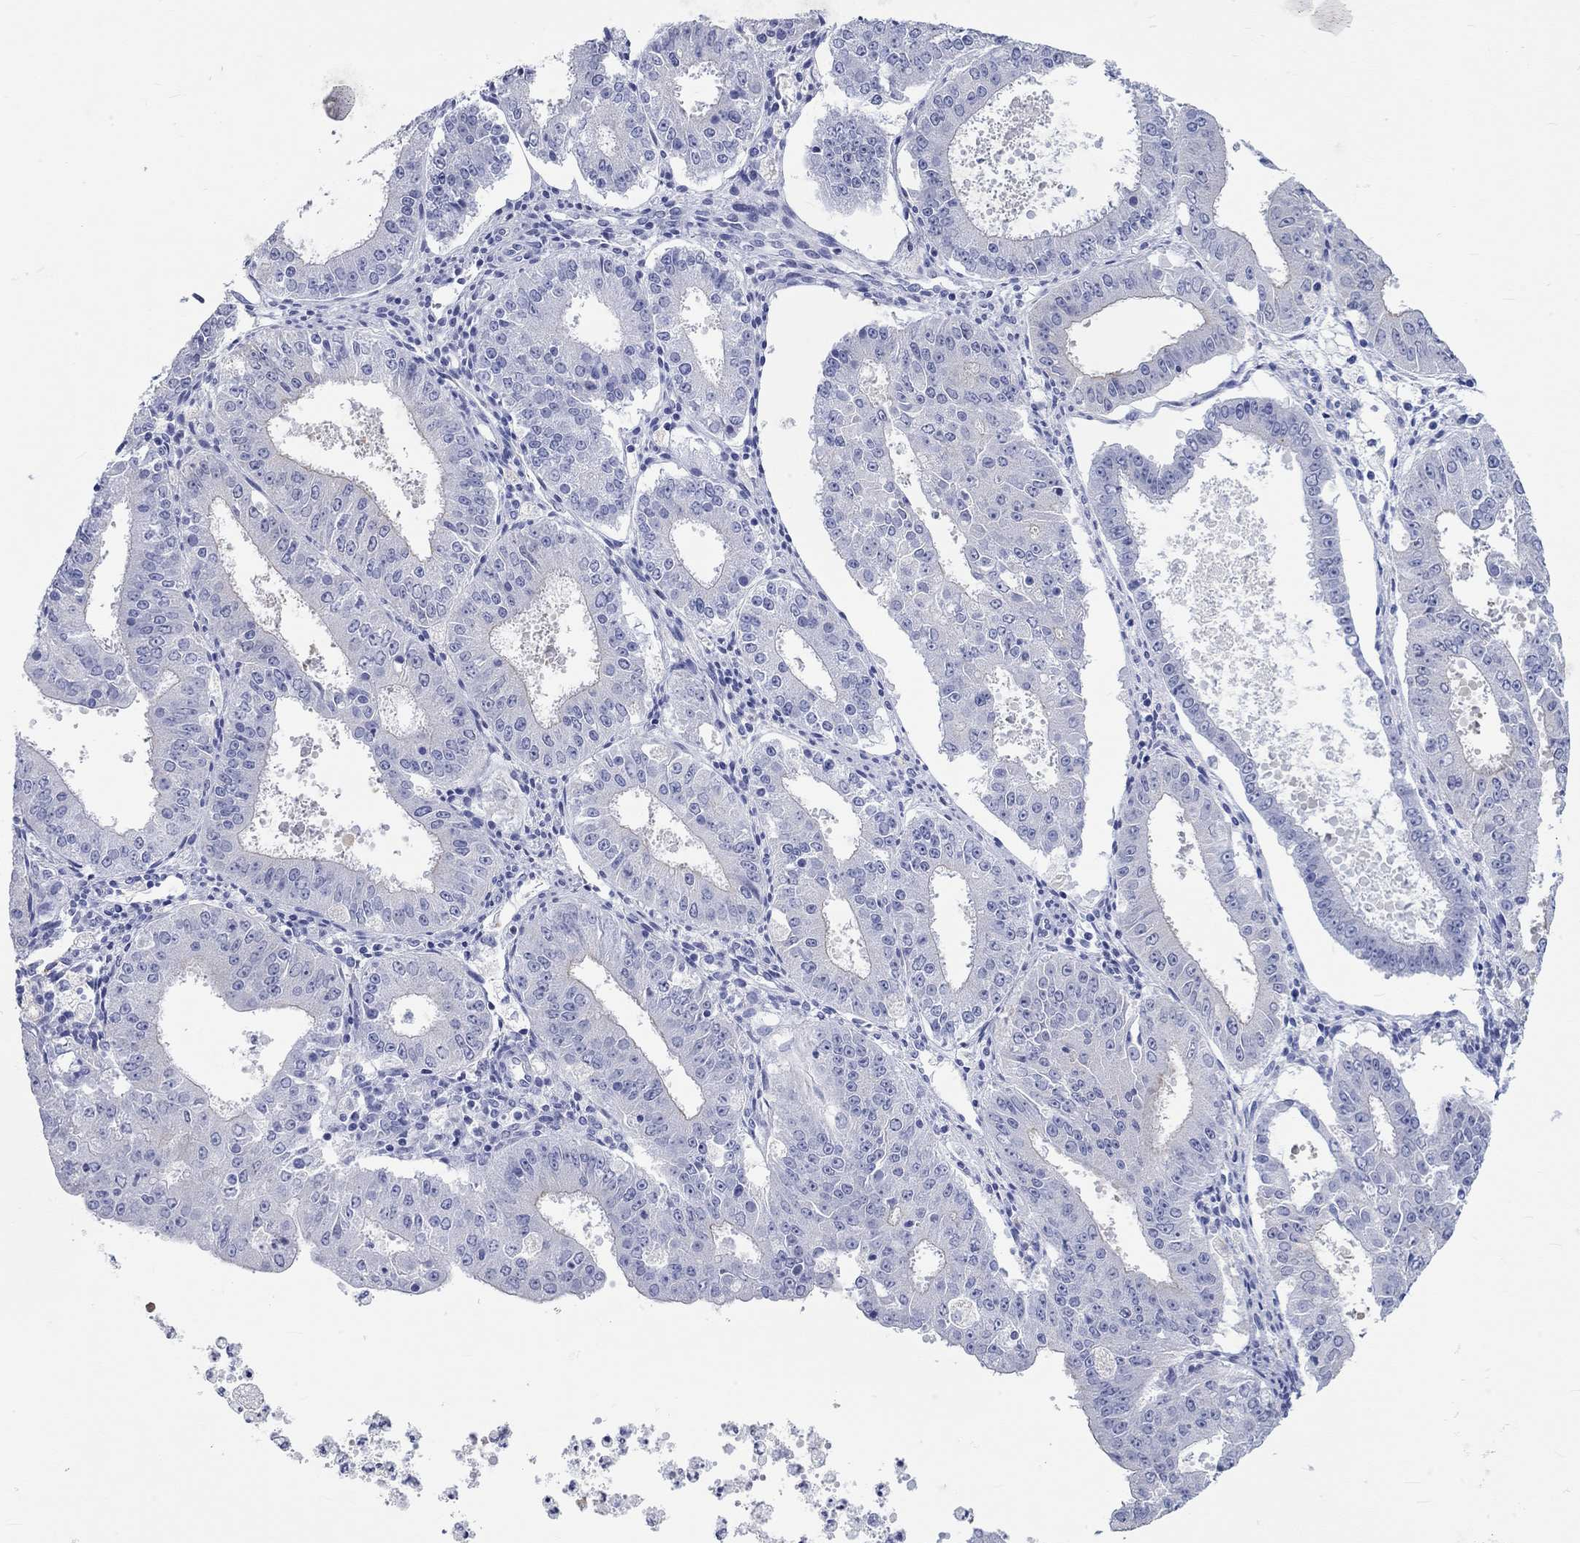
{"staining": {"intensity": "negative", "quantity": "none", "location": "none"}, "tissue": "ovarian cancer", "cell_type": "Tumor cells", "image_type": "cancer", "snomed": [{"axis": "morphology", "description": "Carcinoma, endometroid"}, {"axis": "topography", "description": "Ovary"}], "caption": "Tumor cells show no significant positivity in ovarian endometroid carcinoma.", "gene": "SPATA9", "patient": {"sex": "female", "age": 42}}